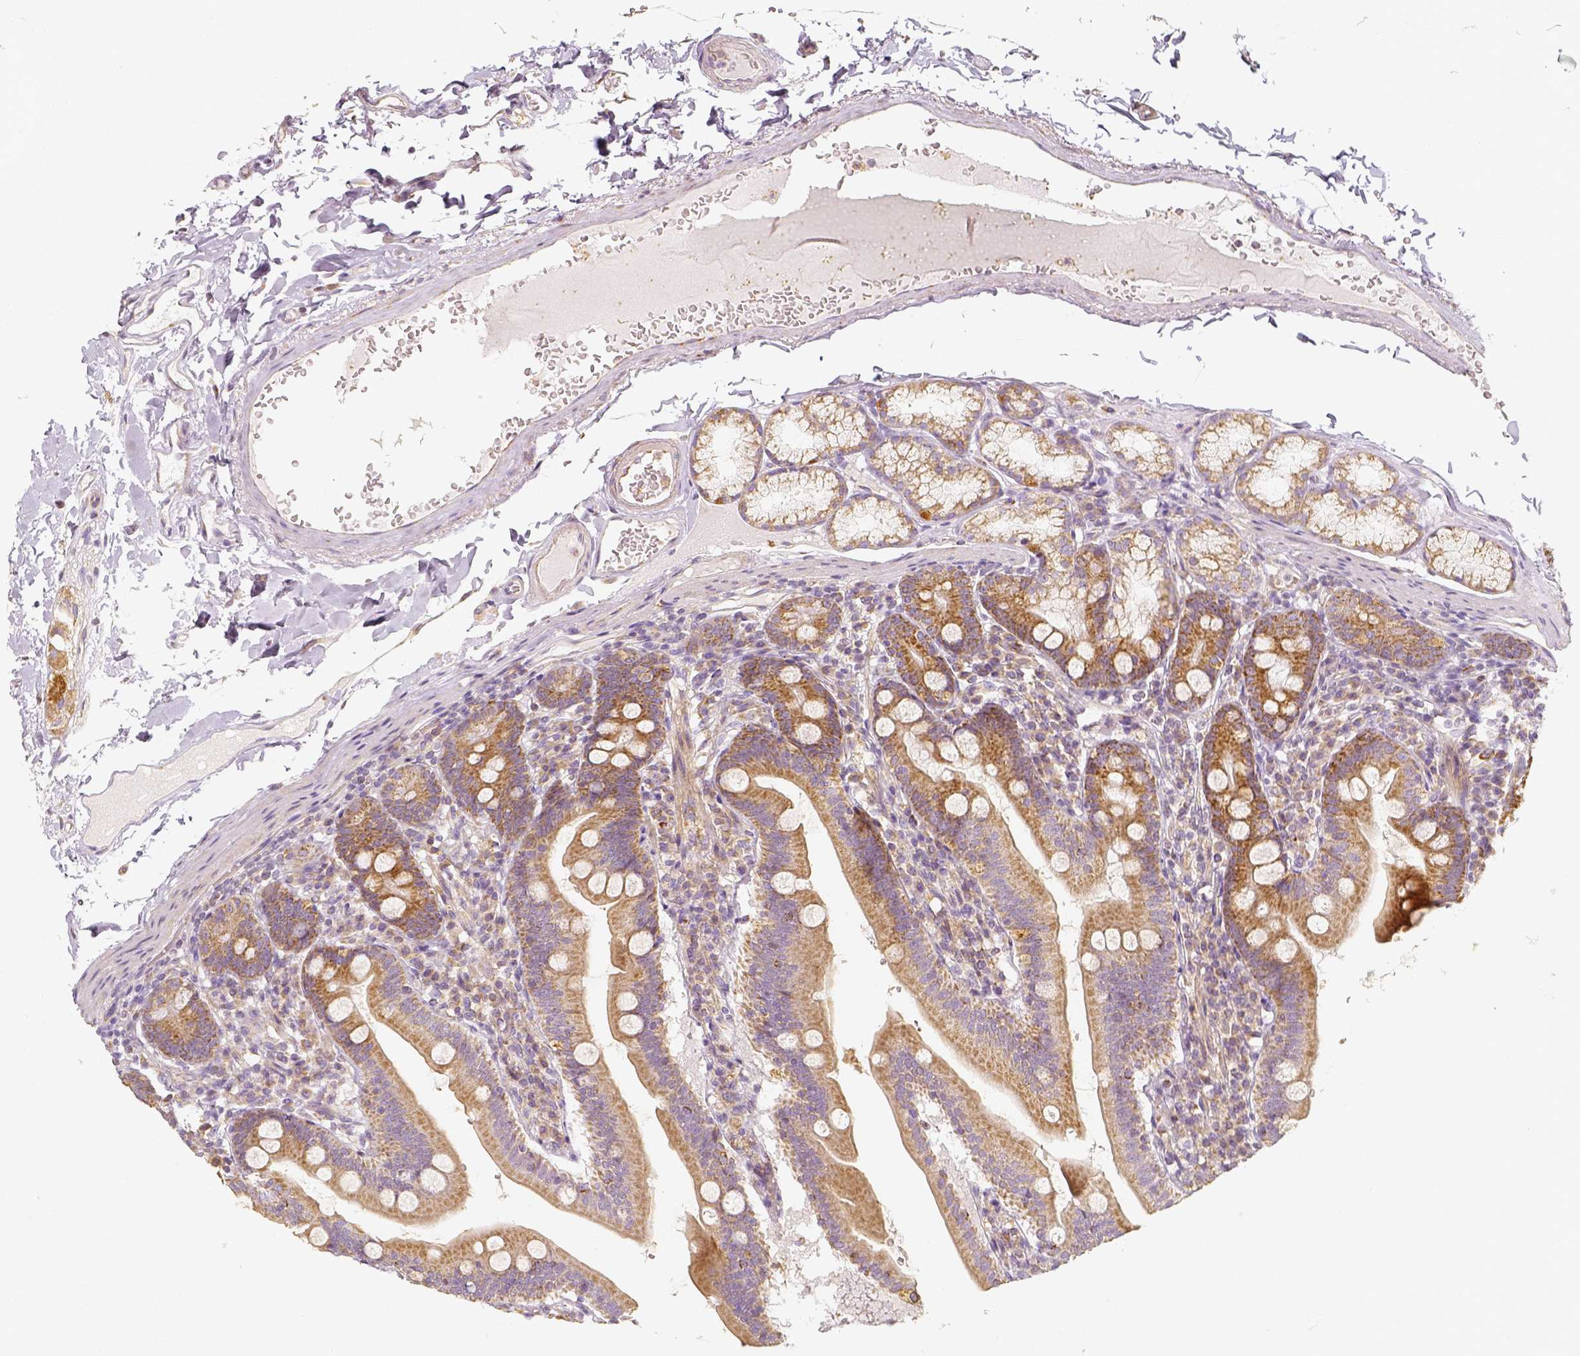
{"staining": {"intensity": "moderate", "quantity": ">75%", "location": "cytoplasmic/membranous"}, "tissue": "duodenum", "cell_type": "Glandular cells", "image_type": "normal", "snomed": [{"axis": "morphology", "description": "Normal tissue, NOS"}, {"axis": "topography", "description": "Duodenum"}], "caption": "Protein staining demonstrates moderate cytoplasmic/membranous expression in approximately >75% of glandular cells in unremarkable duodenum.", "gene": "PGAM5", "patient": {"sex": "female", "age": 67}}